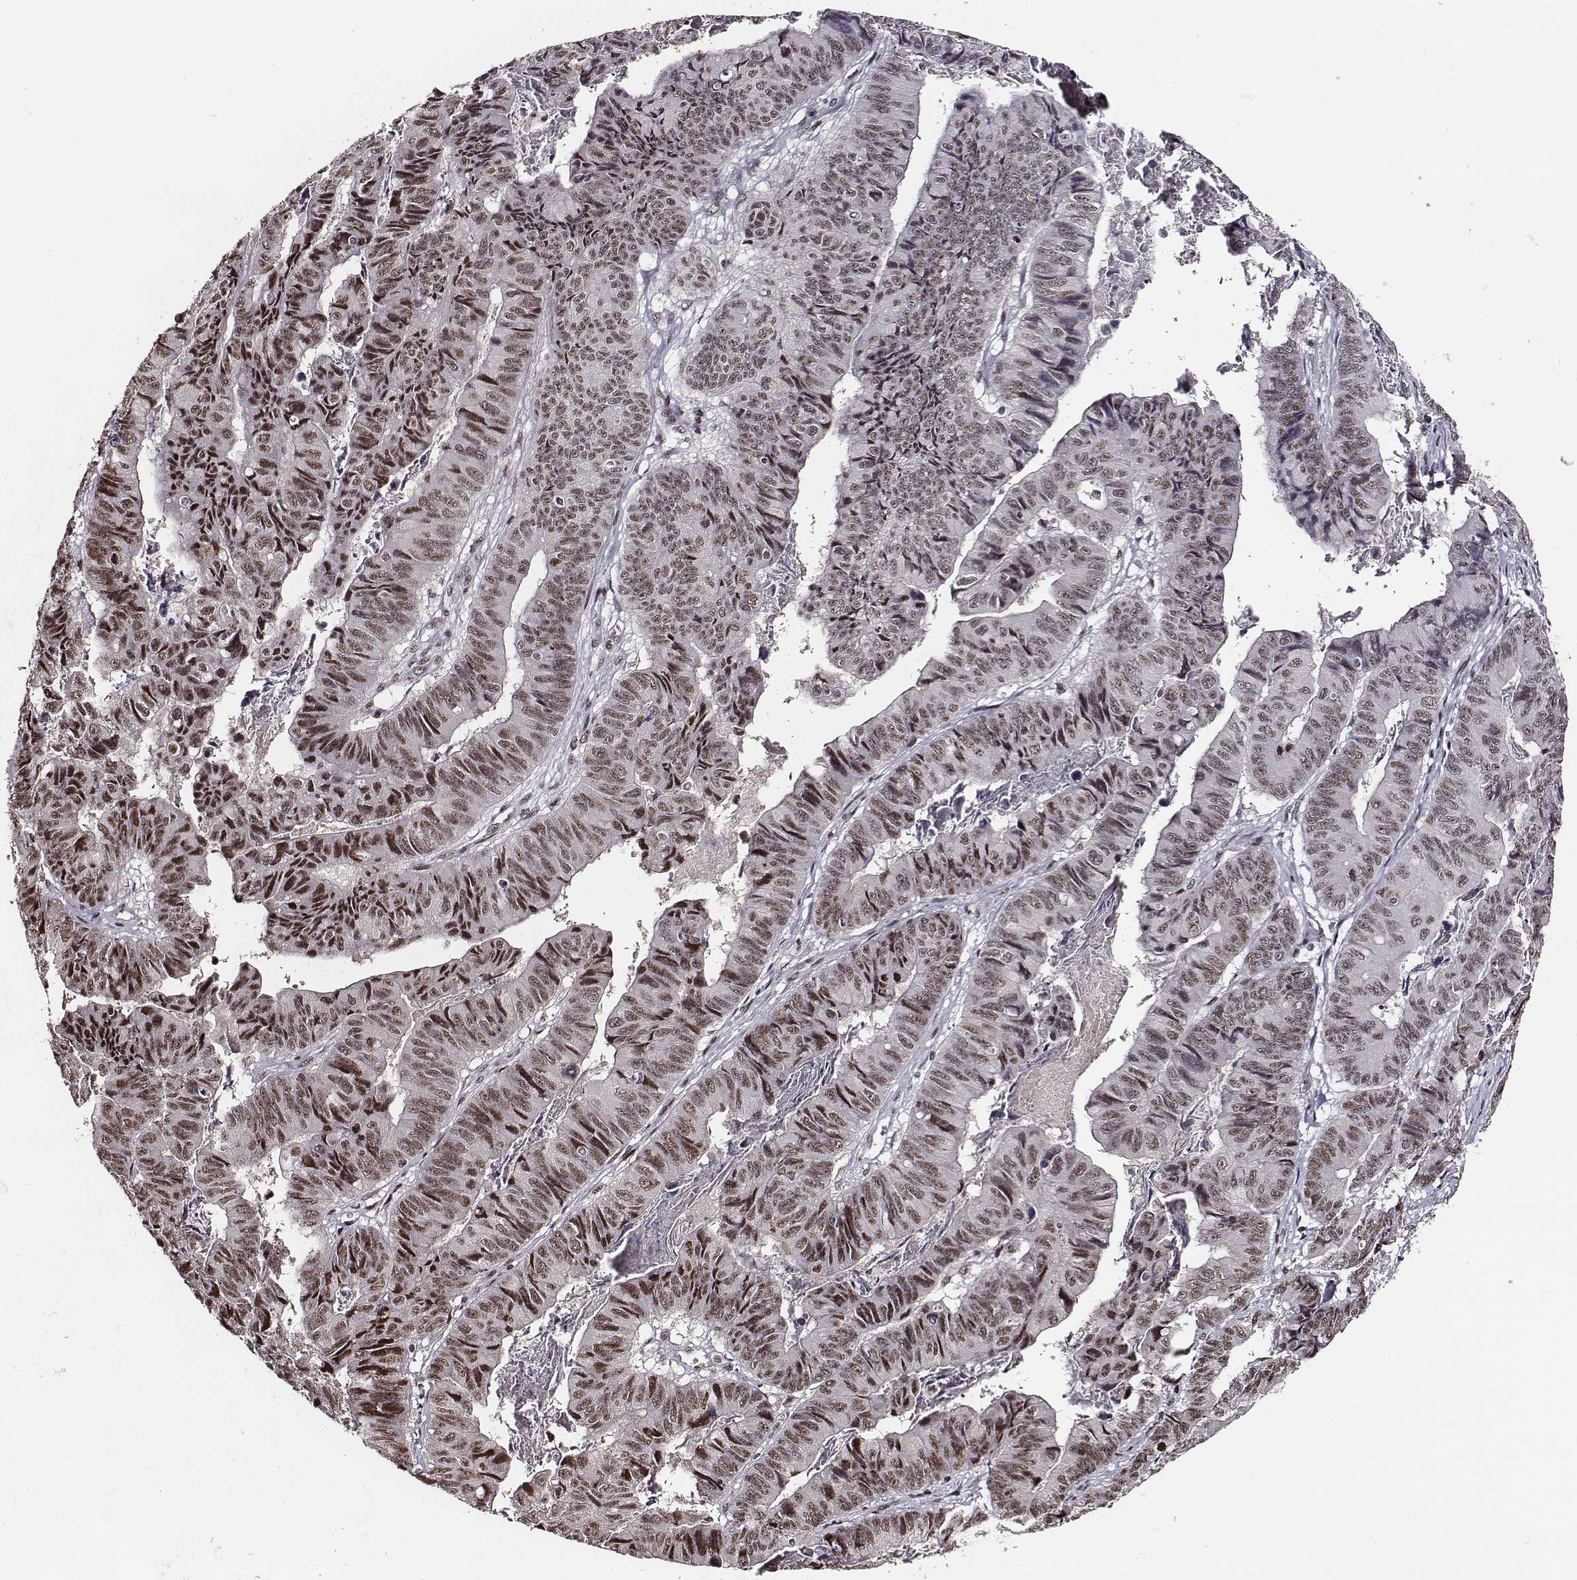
{"staining": {"intensity": "moderate", "quantity": ">75%", "location": "nuclear"}, "tissue": "stomach cancer", "cell_type": "Tumor cells", "image_type": "cancer", "snomed": [{"axis": "morphology", "description": "Adenocarcinoma, NOS"}, {"axis": "topography", "description": "Stomach, lower"}], "caption": "A brown stain labels moderate nuclear expression of a protein in stomach cancer tumor cells. The staining was performed using DAB to visualize the protein expression in brown, while the nuclei were stained in blue with hematoxylin (Magnification: 20x).", "gene": "PPARA", "patient": {"sex": "male", "age": 77}}